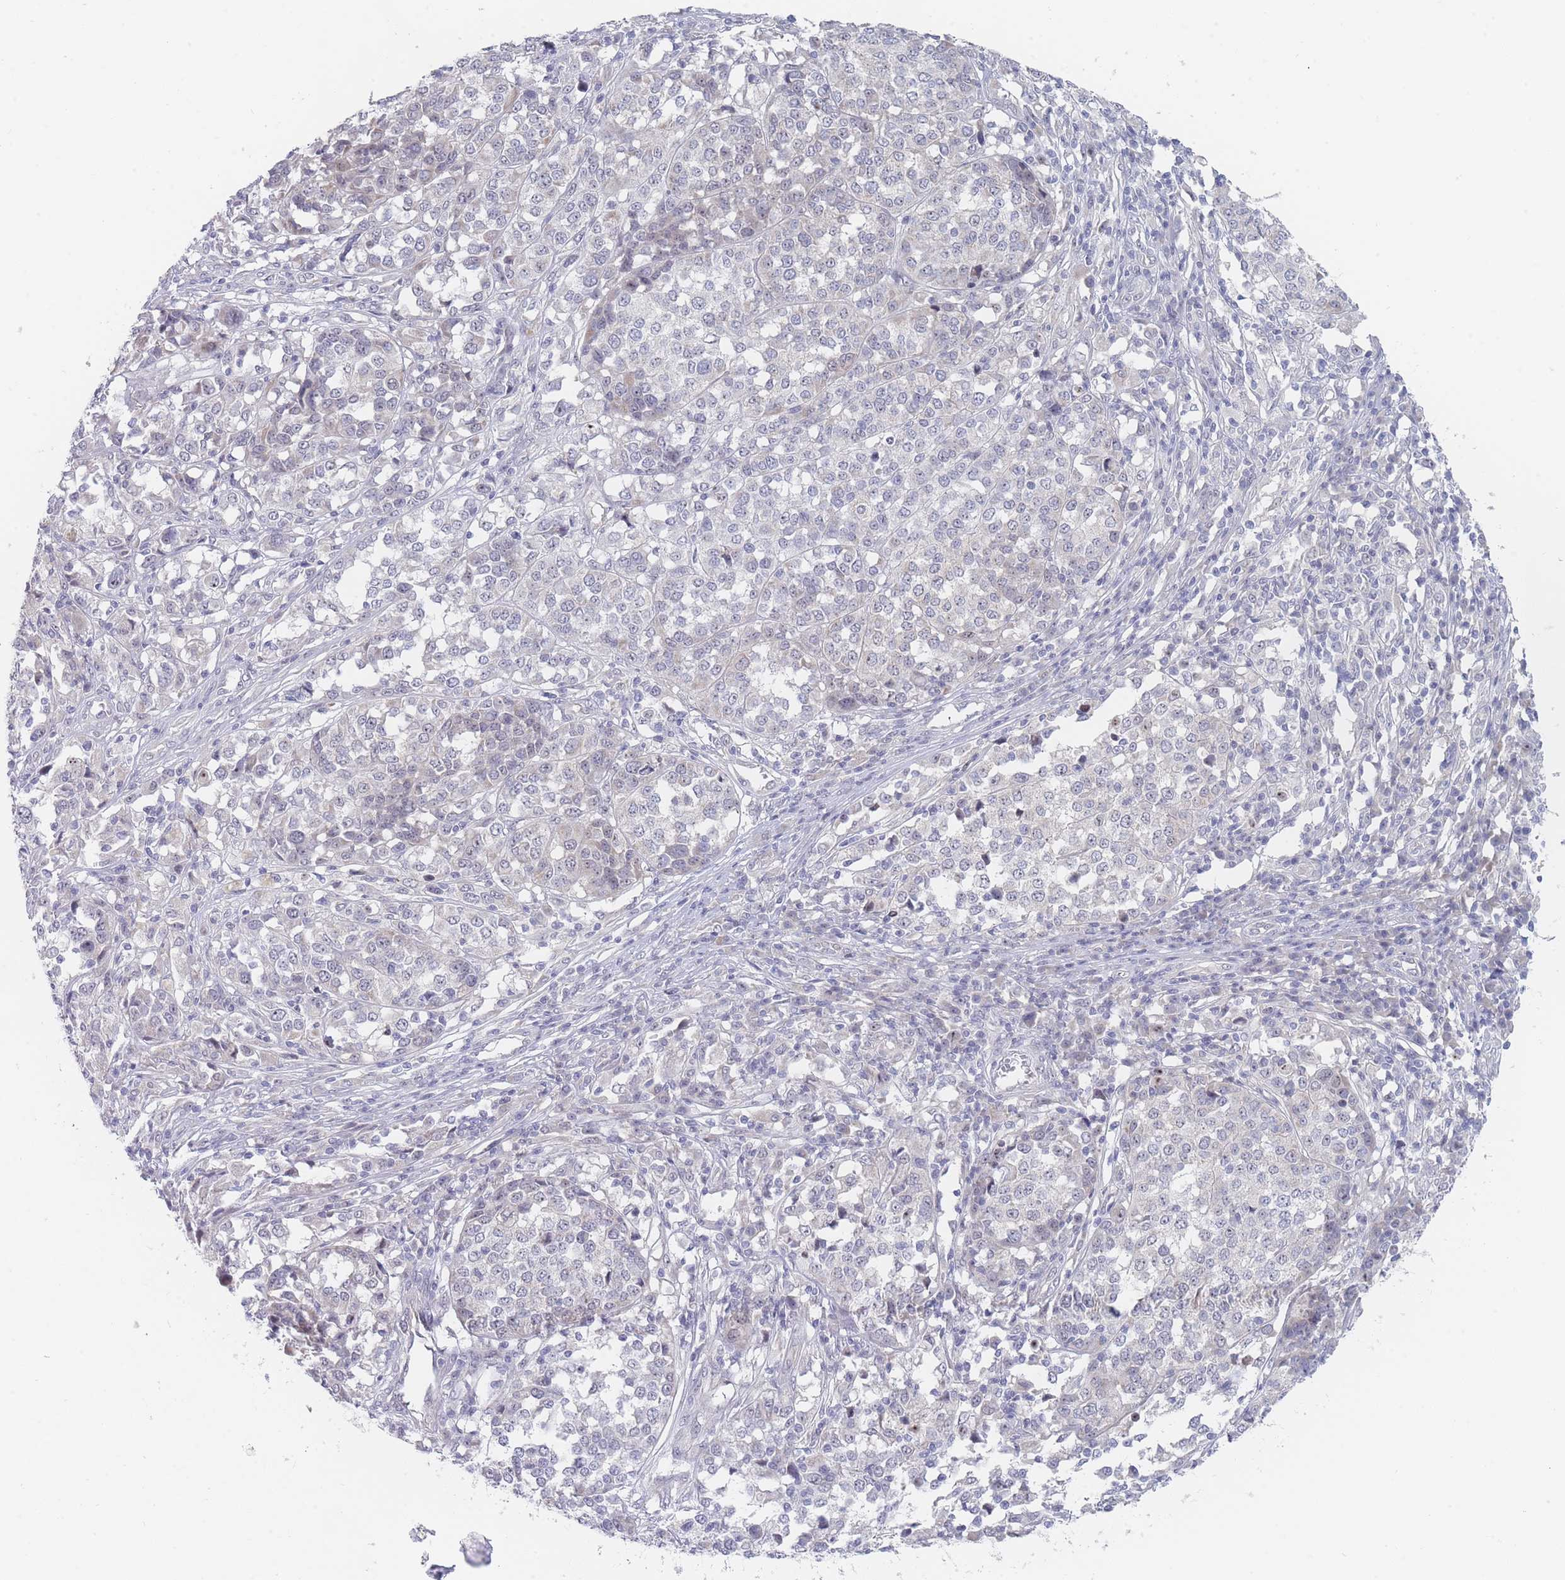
{"staining": {"intensity": "negative", "quantity": "none", "location": "none"}, "tissue": "melanoma", "cell_type": "Tumor cells", "image_type": "cancer", "snomed": [{"axis": "morphology", "description": "Malignant melanoma, Metastatic site"}, {"axis": "topography", "description": "Lymph node"}], "caption": "A high-resolution micrograph shows IHC staining of malignant melanoma (metastatic site), which demonstrates no significant expression in tumor cells. (DAB IHC visualized using brightfield microscopy, high magnification).", "gene": "RNF8", "patient": {"sex": "male", "age": 44}}